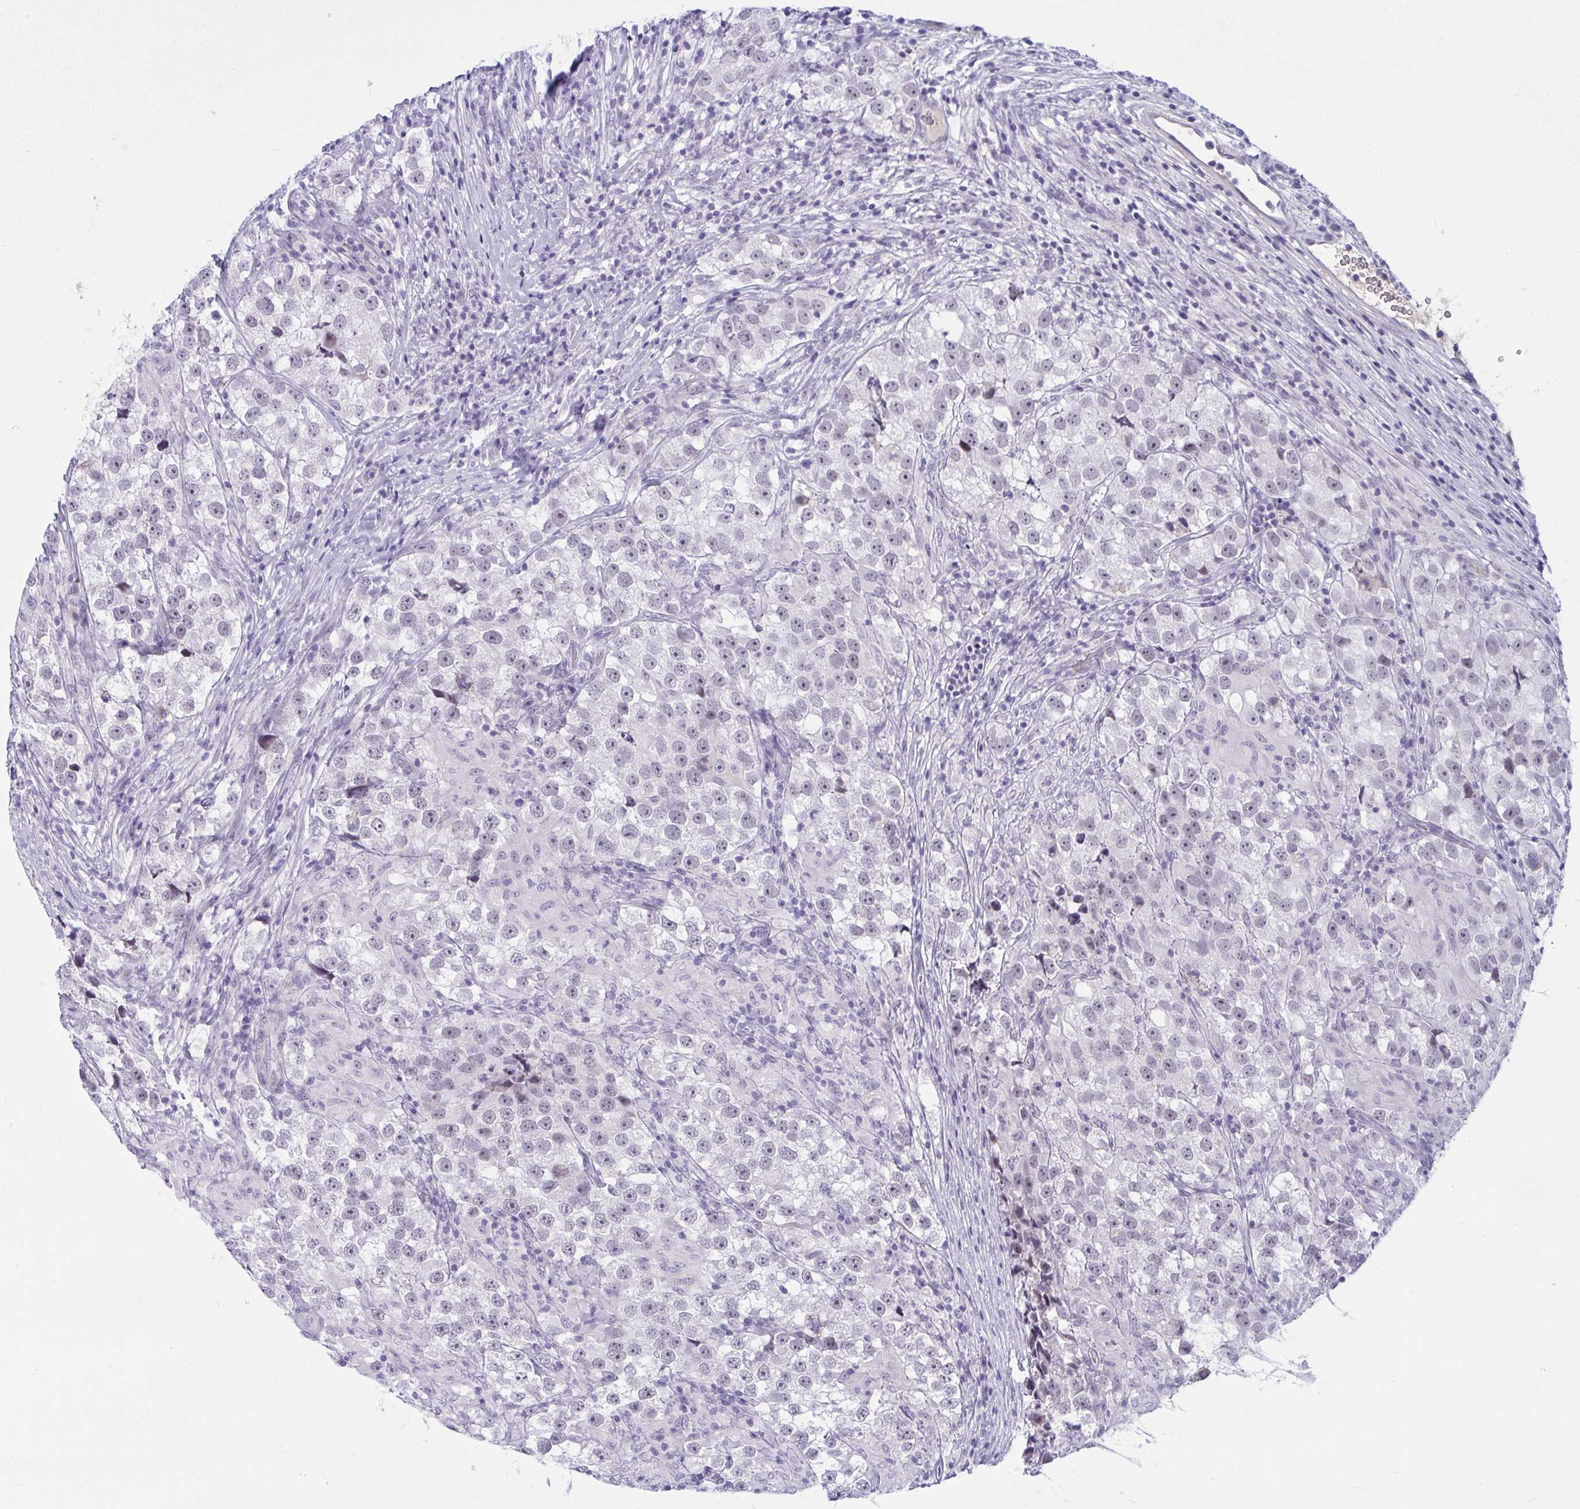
{"staining": {"intensity": "negative", "quantity": "none", "location": "none"}, "tissue": "testis cancer", "cell_type": "Tumor cells", "image_type": "cancer", "snomed": [{"axis": "morphology", "description": "Seminoma, NOS"}, {"axis": "topography", "description": "Testis"}], "caption": "An immunohistochemistry micrograph of seminoma (testis) is shown. There is no staining in tumor cells of seminoma (testis). (IHC, brightfield microscopy, high magnification).", "gene": "CNGB3", "patient": {"sex": "male", "age": 46}}